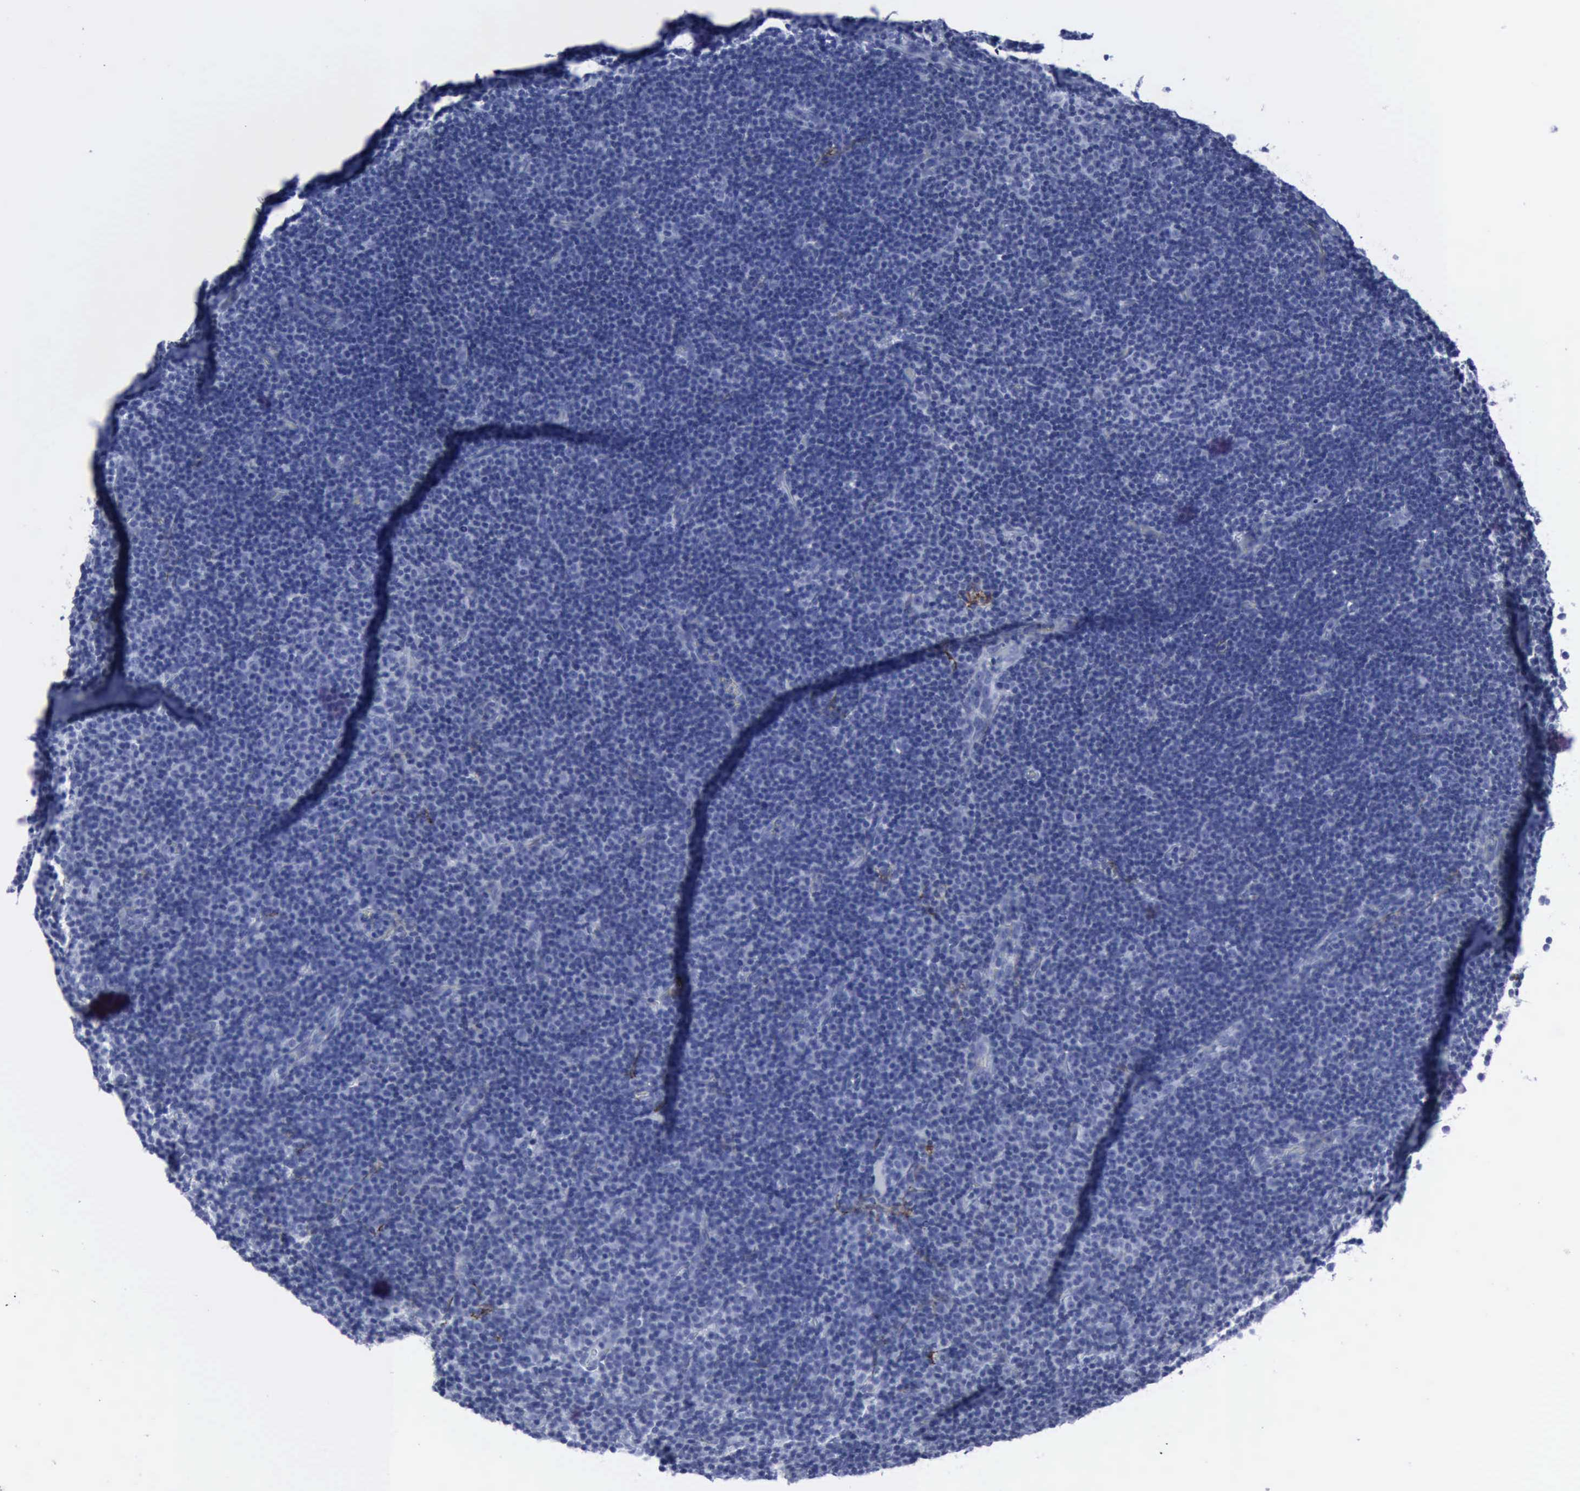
{"staining": {"intensity": "negative", "quantity": "none", "location": "none"}, "tissue": "lymphoma", "cell_type": "Tumor cells", "image_type": "cancer", "snomed": [{"axis": "morphology", "description": "Malignant lymphoma, non-Hodgkin's type, Low grade"}, {"axis": "topography", "description": "Lymph node"}], "caption": "There is no significant staining in tumor cells of malignant lymphoma, non-Hodgkin's type (low-grade). (DAB IHC with hematoxylin counter stain).", "gene": "NGFR", "patient": {"sex": "male", "age": 57}}